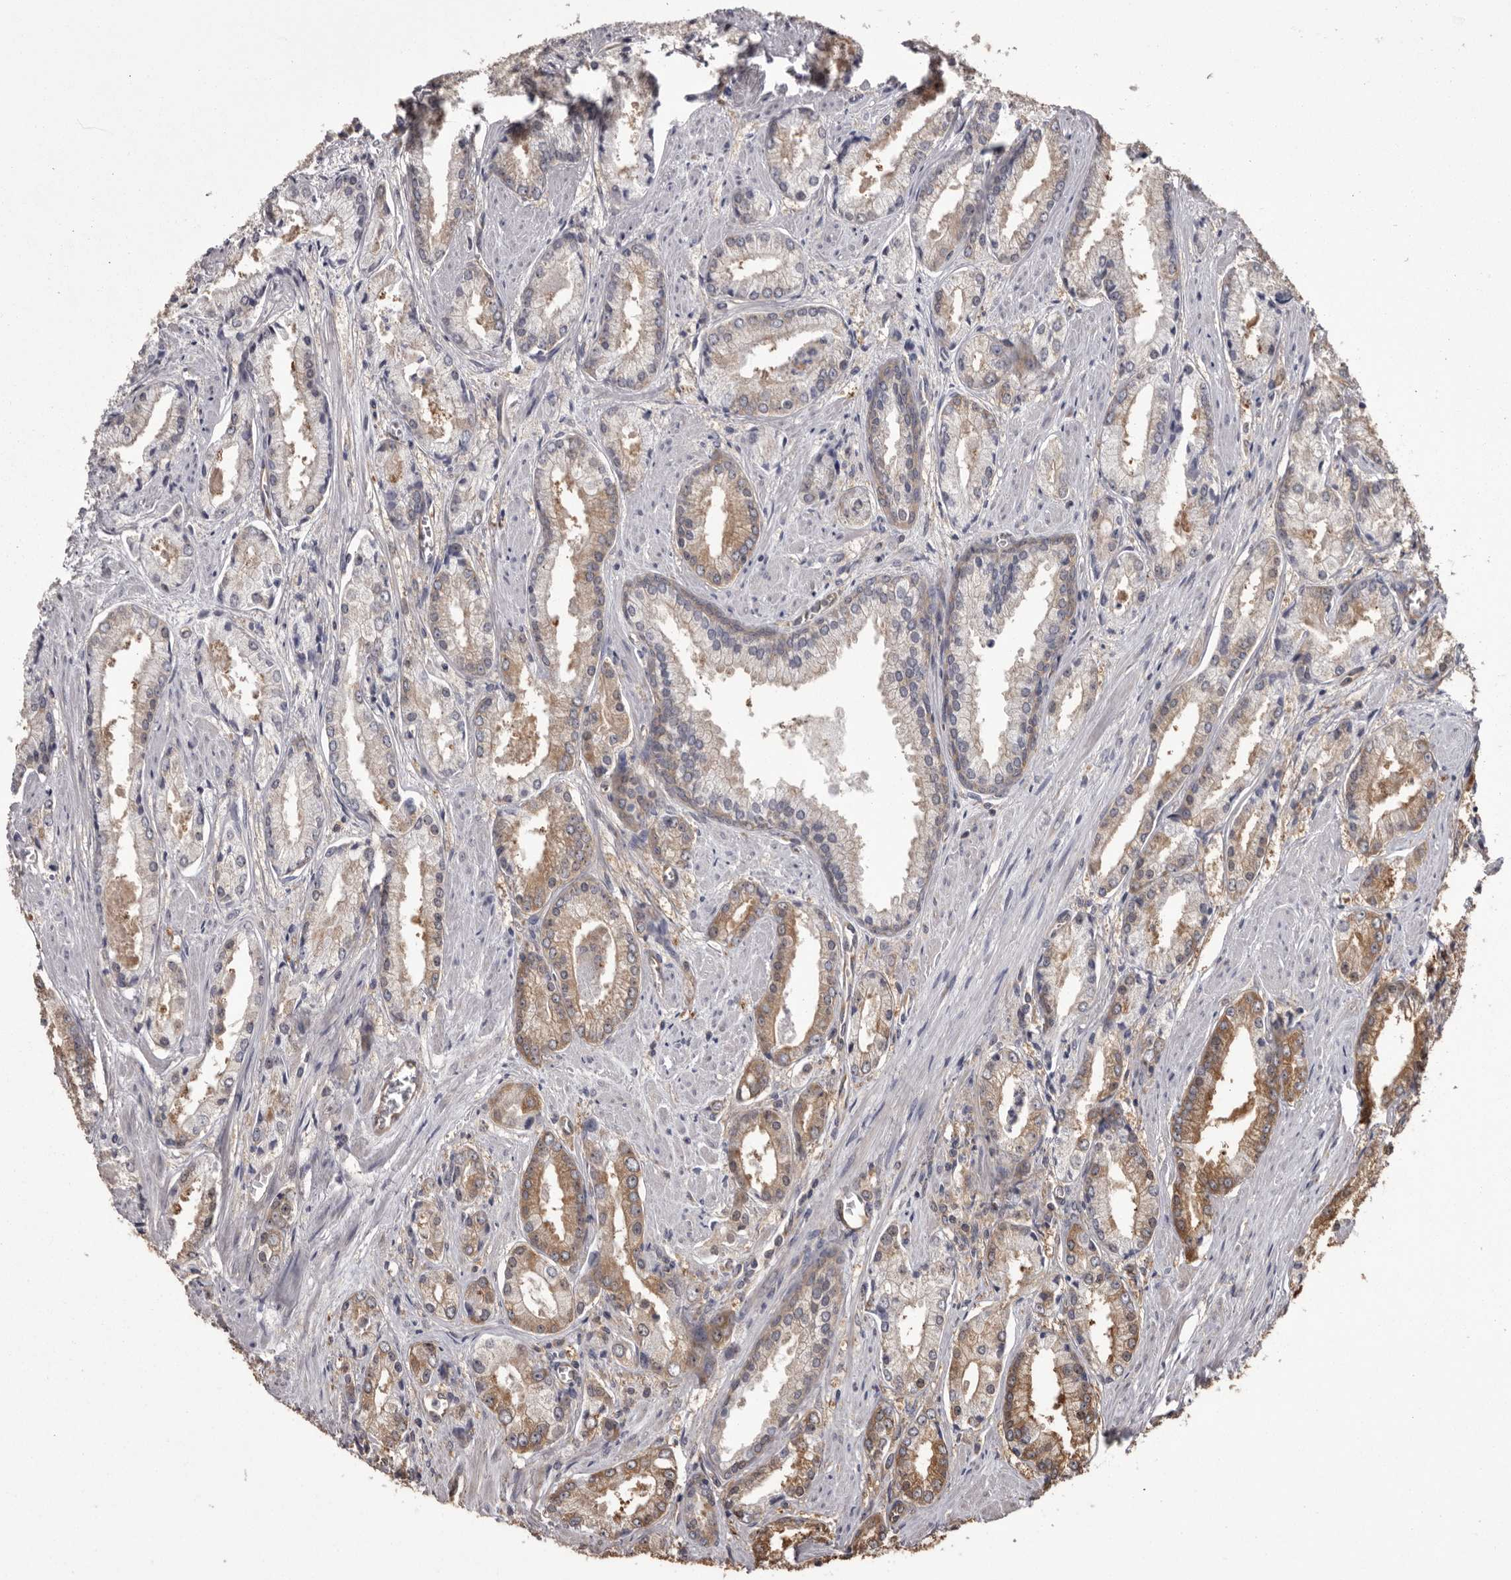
{"staining": {"intensity": "moderate", "quantity": "25%-75%", "location": "cytoplasmic/membranous"}, "tissue": "prostate cancer", "cell_type": "Tumor cells", "image_type": "cancer", "snomed": [{"axis": "morphology", "description": "Adenocarcinoma, Low grade"}, {"axis": "topography", "description": "Prostate"}], "caption": "Prostate cancer stained for a protein demonstrates moderate cytoplasmic/membranous positivity in tumor cells.", "gene": "DARS1", "patient": {"sex": "male", "age": 54}}